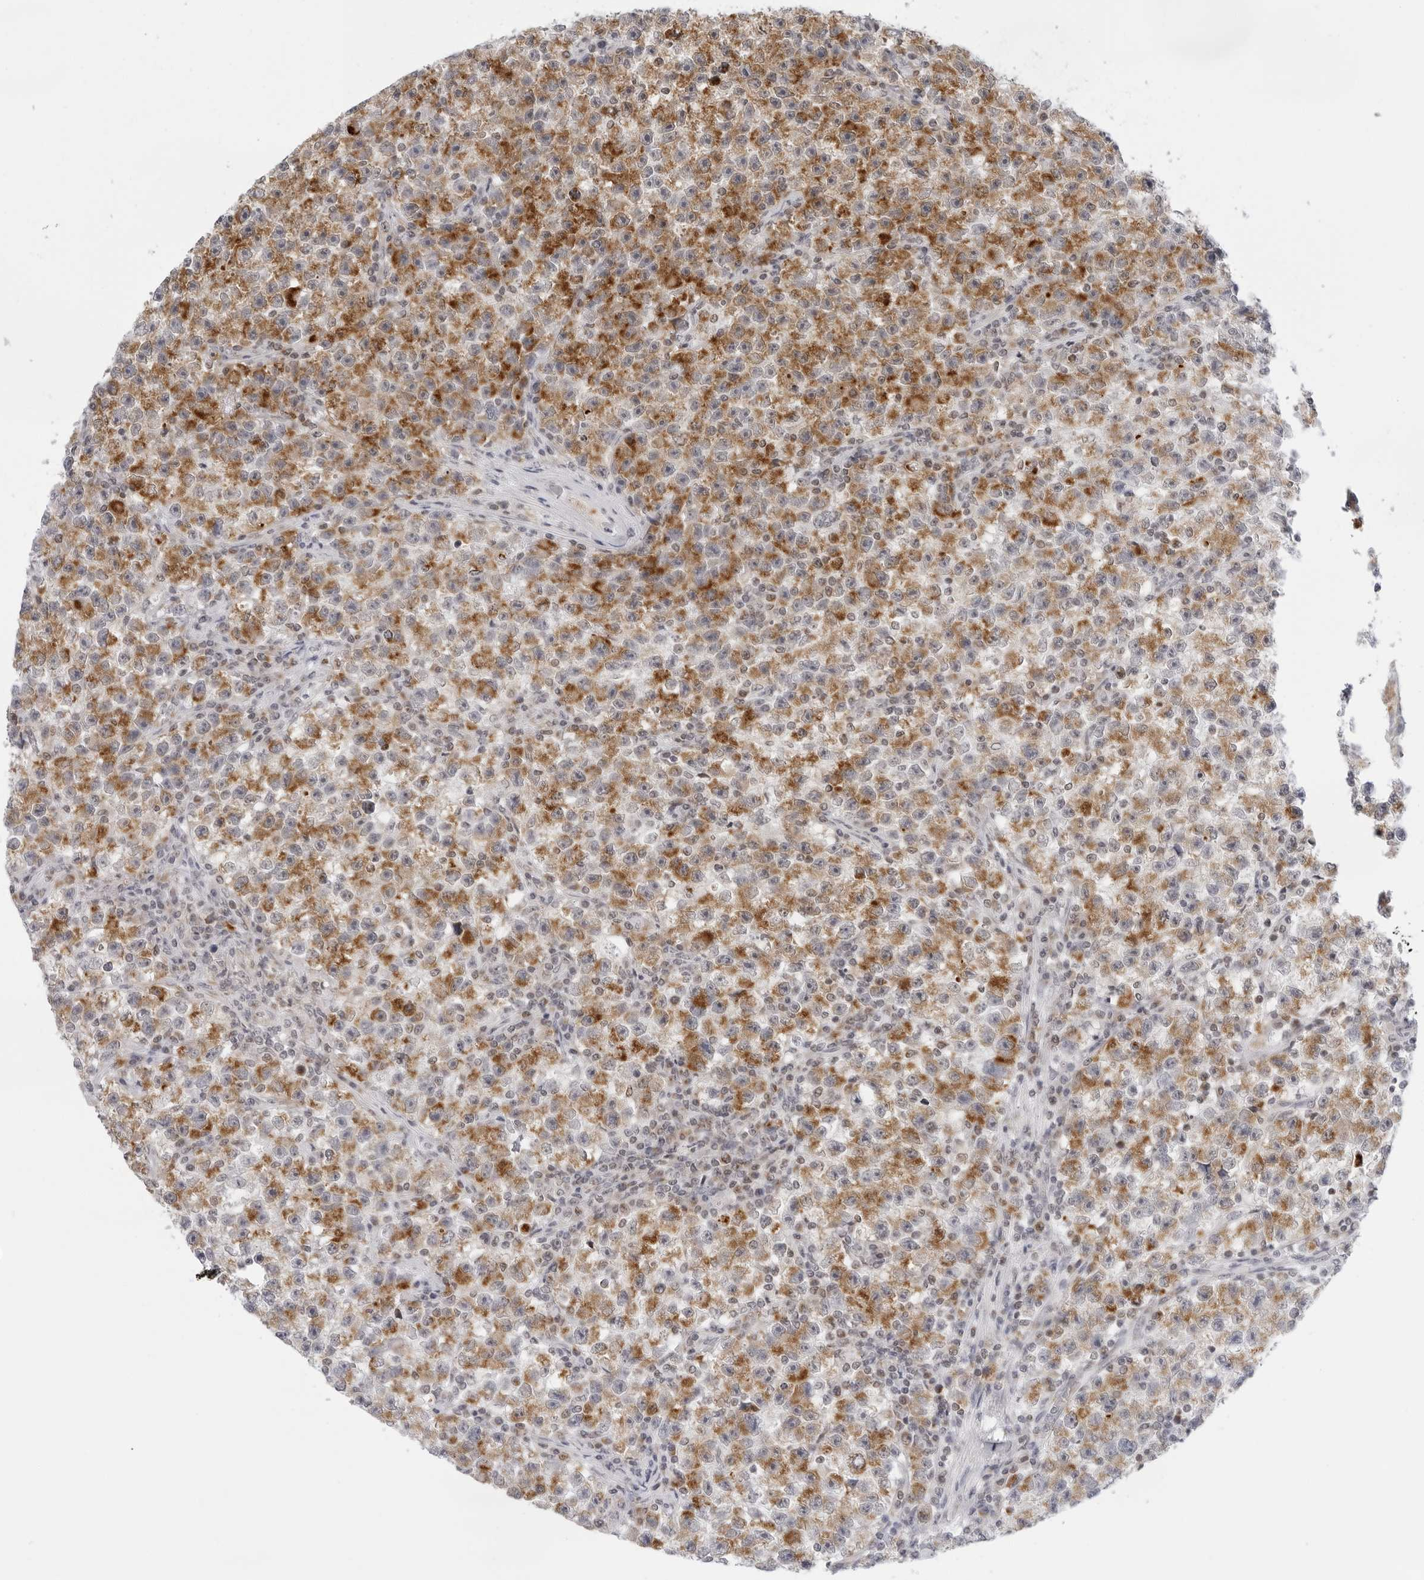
{"staining": {"intensity": "moderate", "quantity": ">75%", "location": "cytoplasmic/membranous"}, "tissue": "testis cancer", "cell_type": "Tumor cells", "image_type": "cancer", "snomed": [{"axis": "morphology", "description": "Seminoma, NOS"}, {"axis": "topography", "description": "Testis"}], "caption": "Human testis seminoma stained with a protein marker reveals moderate staining in tumor cells.", "gene": "CIART", "patient": {"sex": "male", "age": 22}}